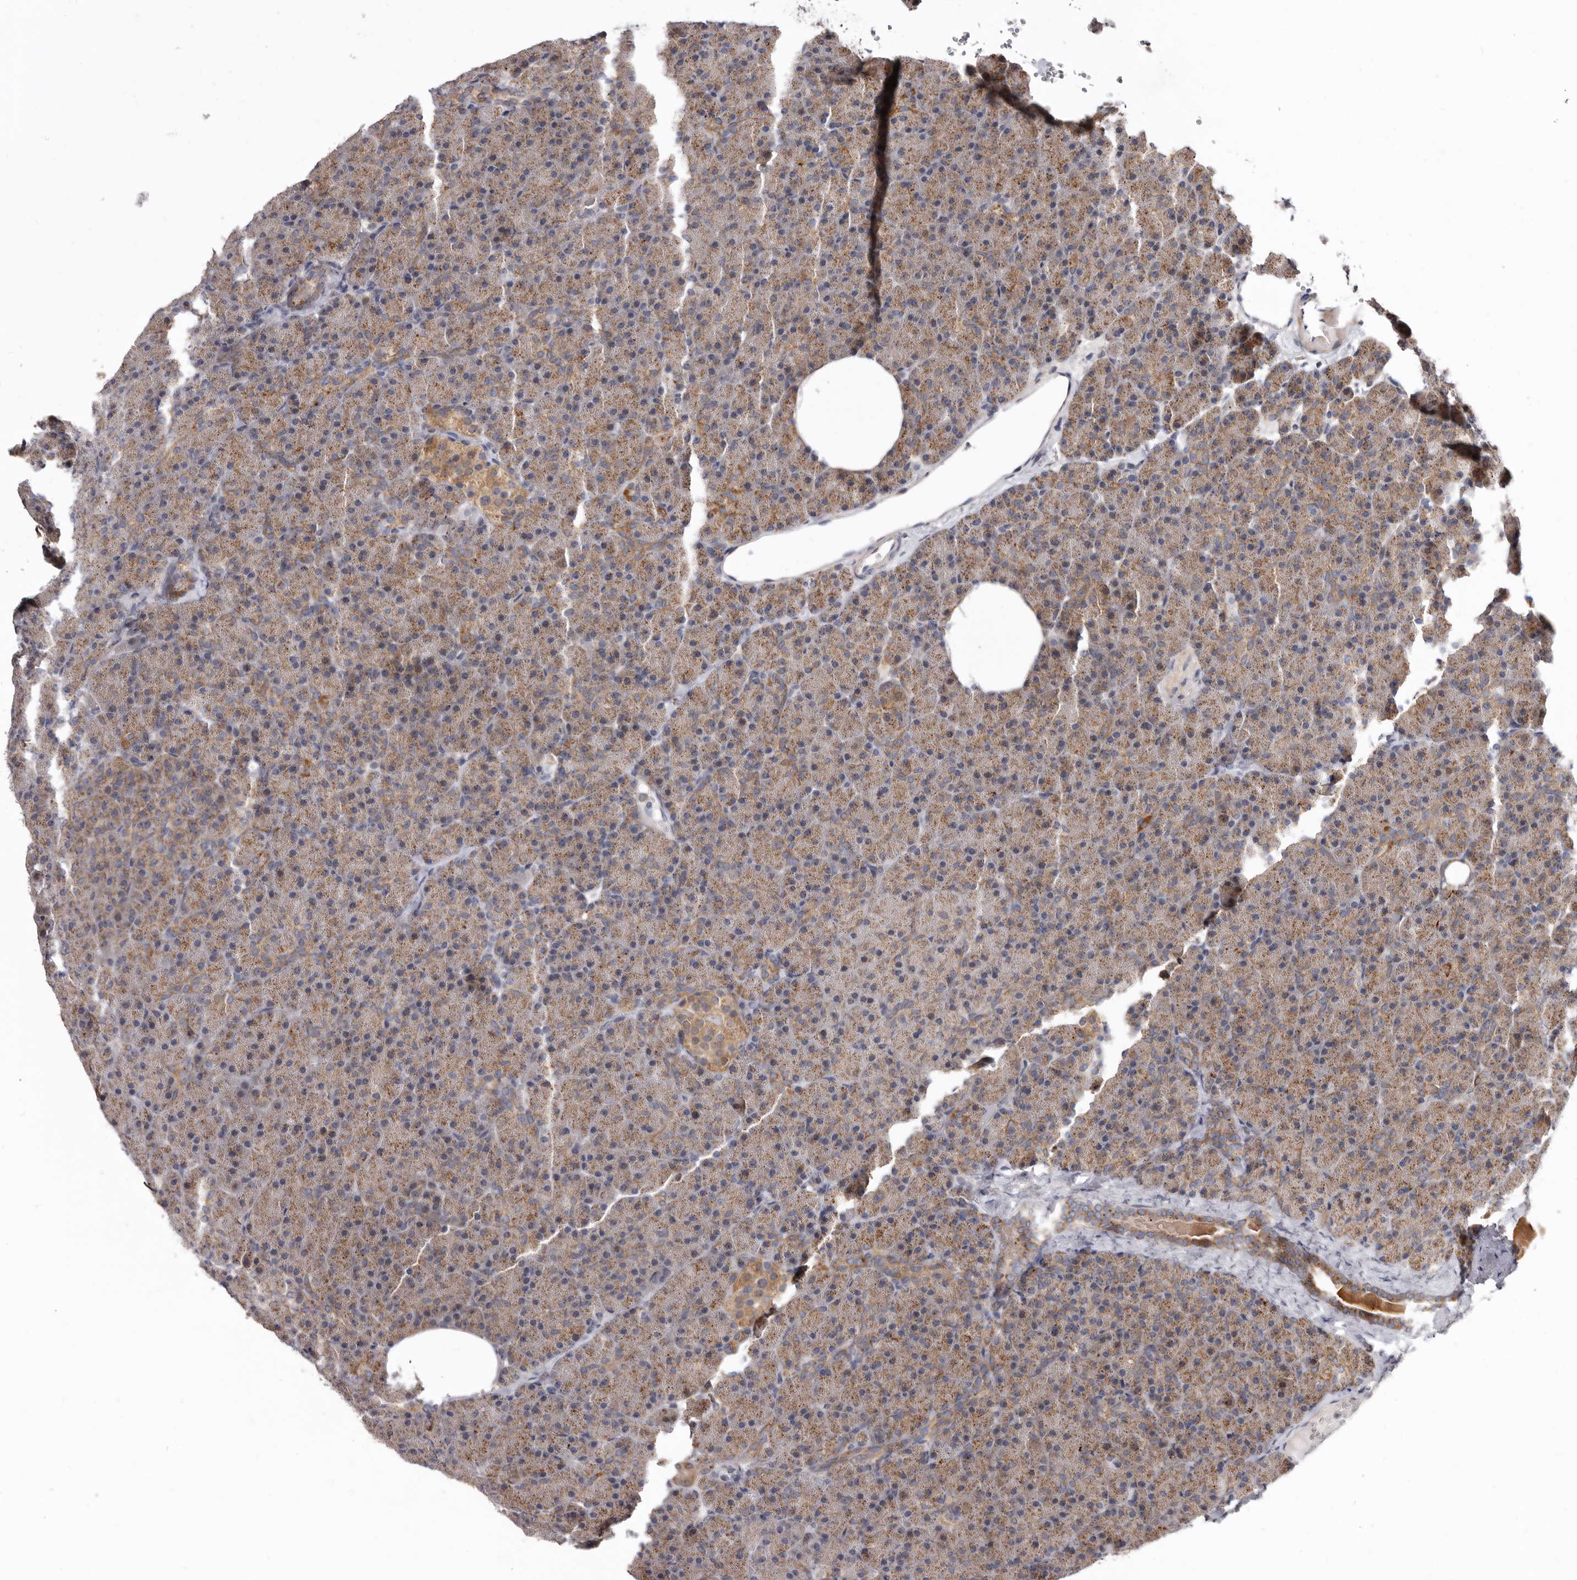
{"staining": {"intensity": "moderate", "quantity": "25%-75%", "location": "cytoplasmic/membranous"}, "tissue": "pancreas", "cell_type": "Exocrine glandular cells", "image_type": "normal", "snomed": [{"axis": "morphology", "description": "Normal tissue, NOS"}, {"axis": "morphology", "description": "Carcinoid, malignant, NOS"}, {"axis": "topography", "description": "Pancreas"}], "caption": "Protein staining of benign pancreas shows moderate cytoplasmic/membranous staining in about 25%-75% of exocrine glandular cells.", "gene": "SMC4", "patient": {"sex": "female", "age": 35}}